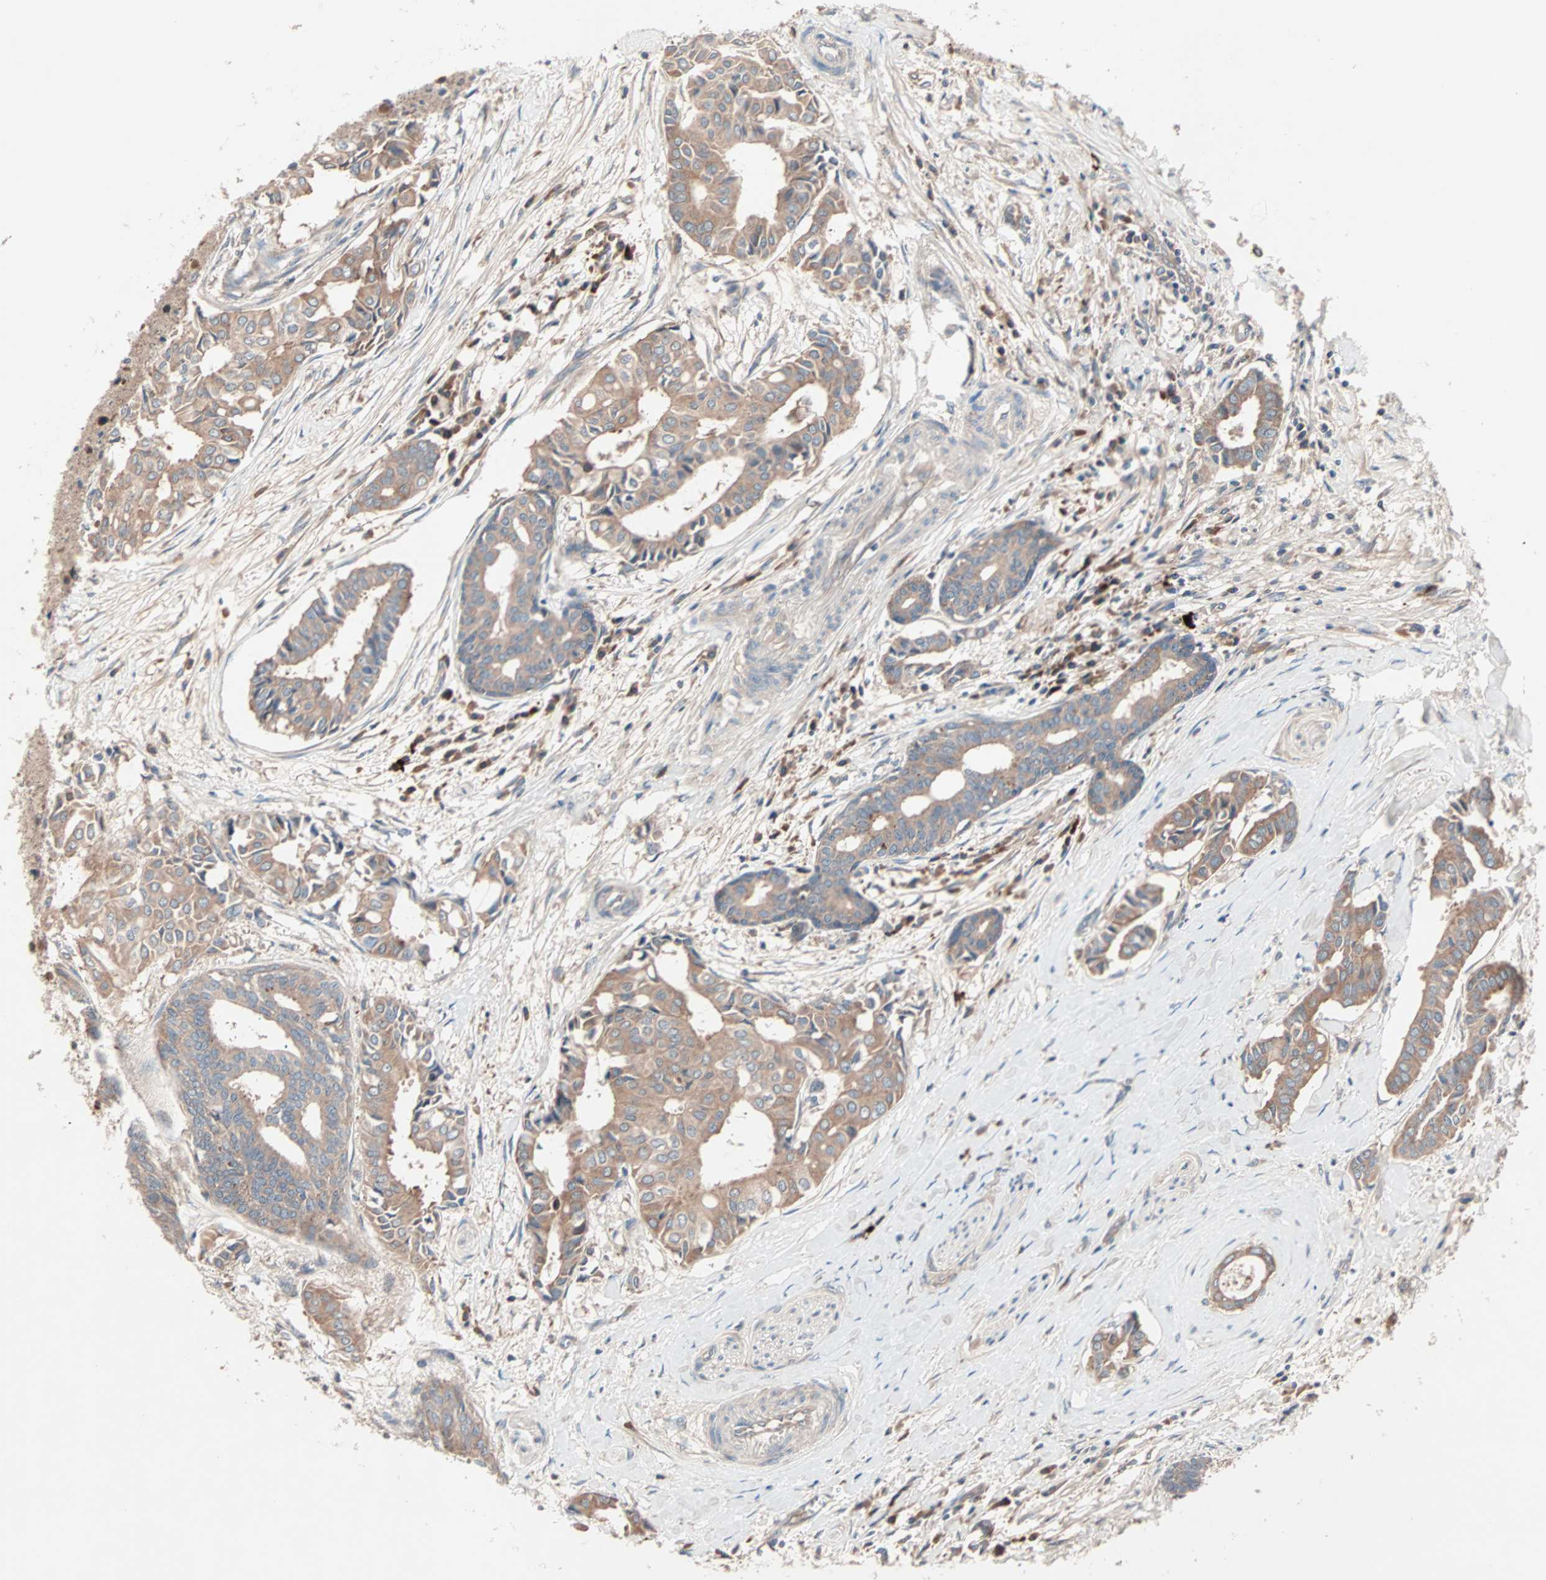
{"staining": {"intensity": "moderate", "quantity": ">75%", "location": "cytoplasmic/membranous"}, "tissue": "head and neck cancer", "cell_type": "Tumor cells", "image_type": "cancer", "snomed": [{"axis": "morphology", "description": "Adenocarcinoma, NOS"}, {"axis": "topography", "description": "Salivary gland"}, {"axis": "topography", "description": "Head-Neck"}], "caption": "This micrograph demonstrates head and neck adenocarcinoma stained with IHC to label a protein in brown. The cytoplasmic/membranous of tumor cells show moderate positivity for the protein. Nuclei are counter-stained blue.", "gene": "CAD", "patient": {"sex": "female", "age": 59}}